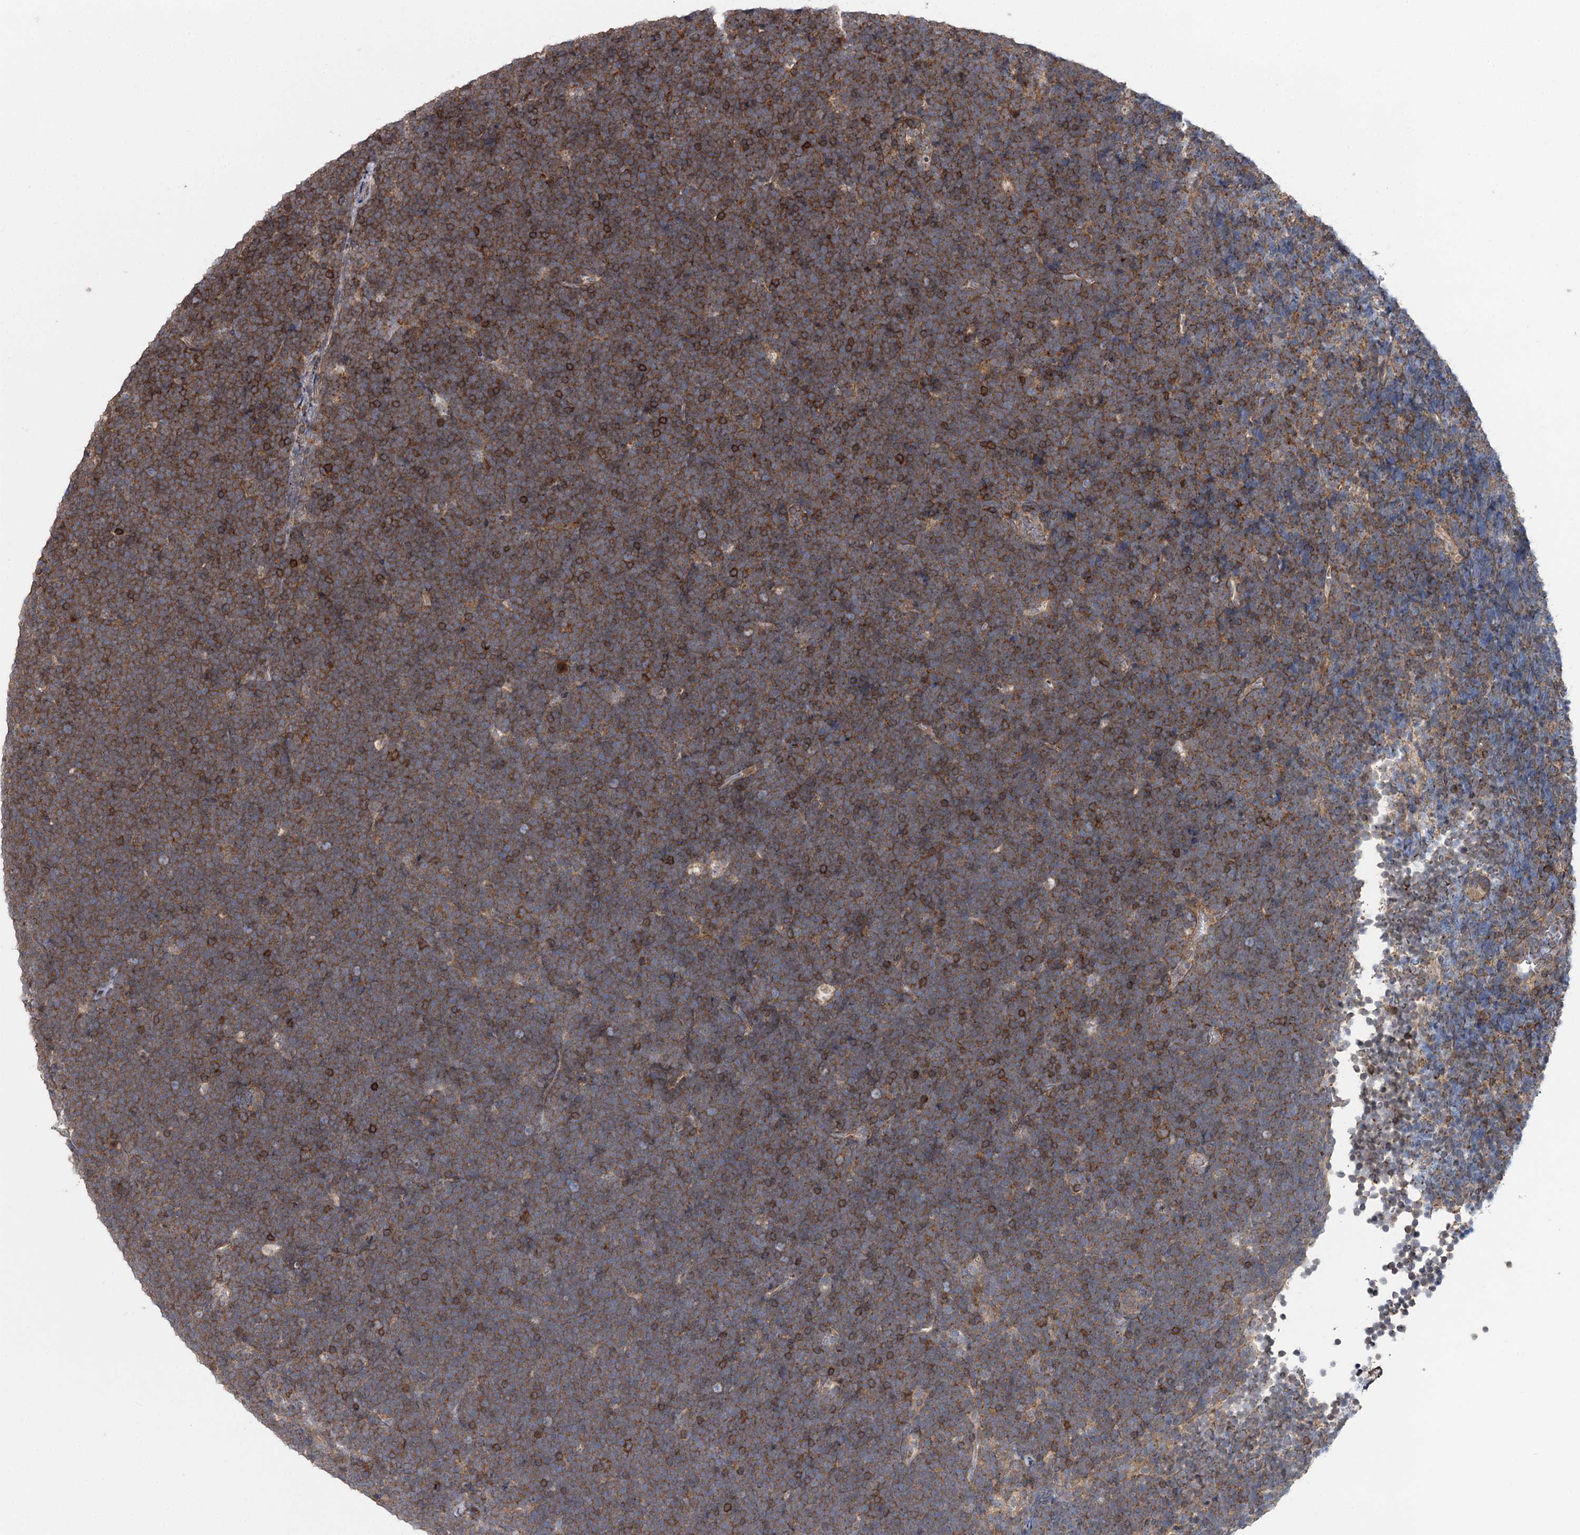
{"staining": {"intensity": "moderate", "quantity": ">75%", "location": "cytoplasmic/membranous"}, "tissue": "lymphoma", "cell_type": "Tumor cells", "image_type": "cancer", "snomed": [{"axis": "morphology", "description": "Malignant lymphoma, non-Hodgkin's type, High grade"}, {"axis": "topography", "description": "Lymph node"}], "caption": "Immunohistochemical staining of high-grade malignant lymphoma, non-Hodgkin's type exhibits medium levels of moderate cytoplasmic/membranous positivity in about >75% of tumor cells. (DAB = brown stain, brightfield microscopy at high magnification).", "gene": "STX6", "patient": {"sex": "male", "age": 13}}